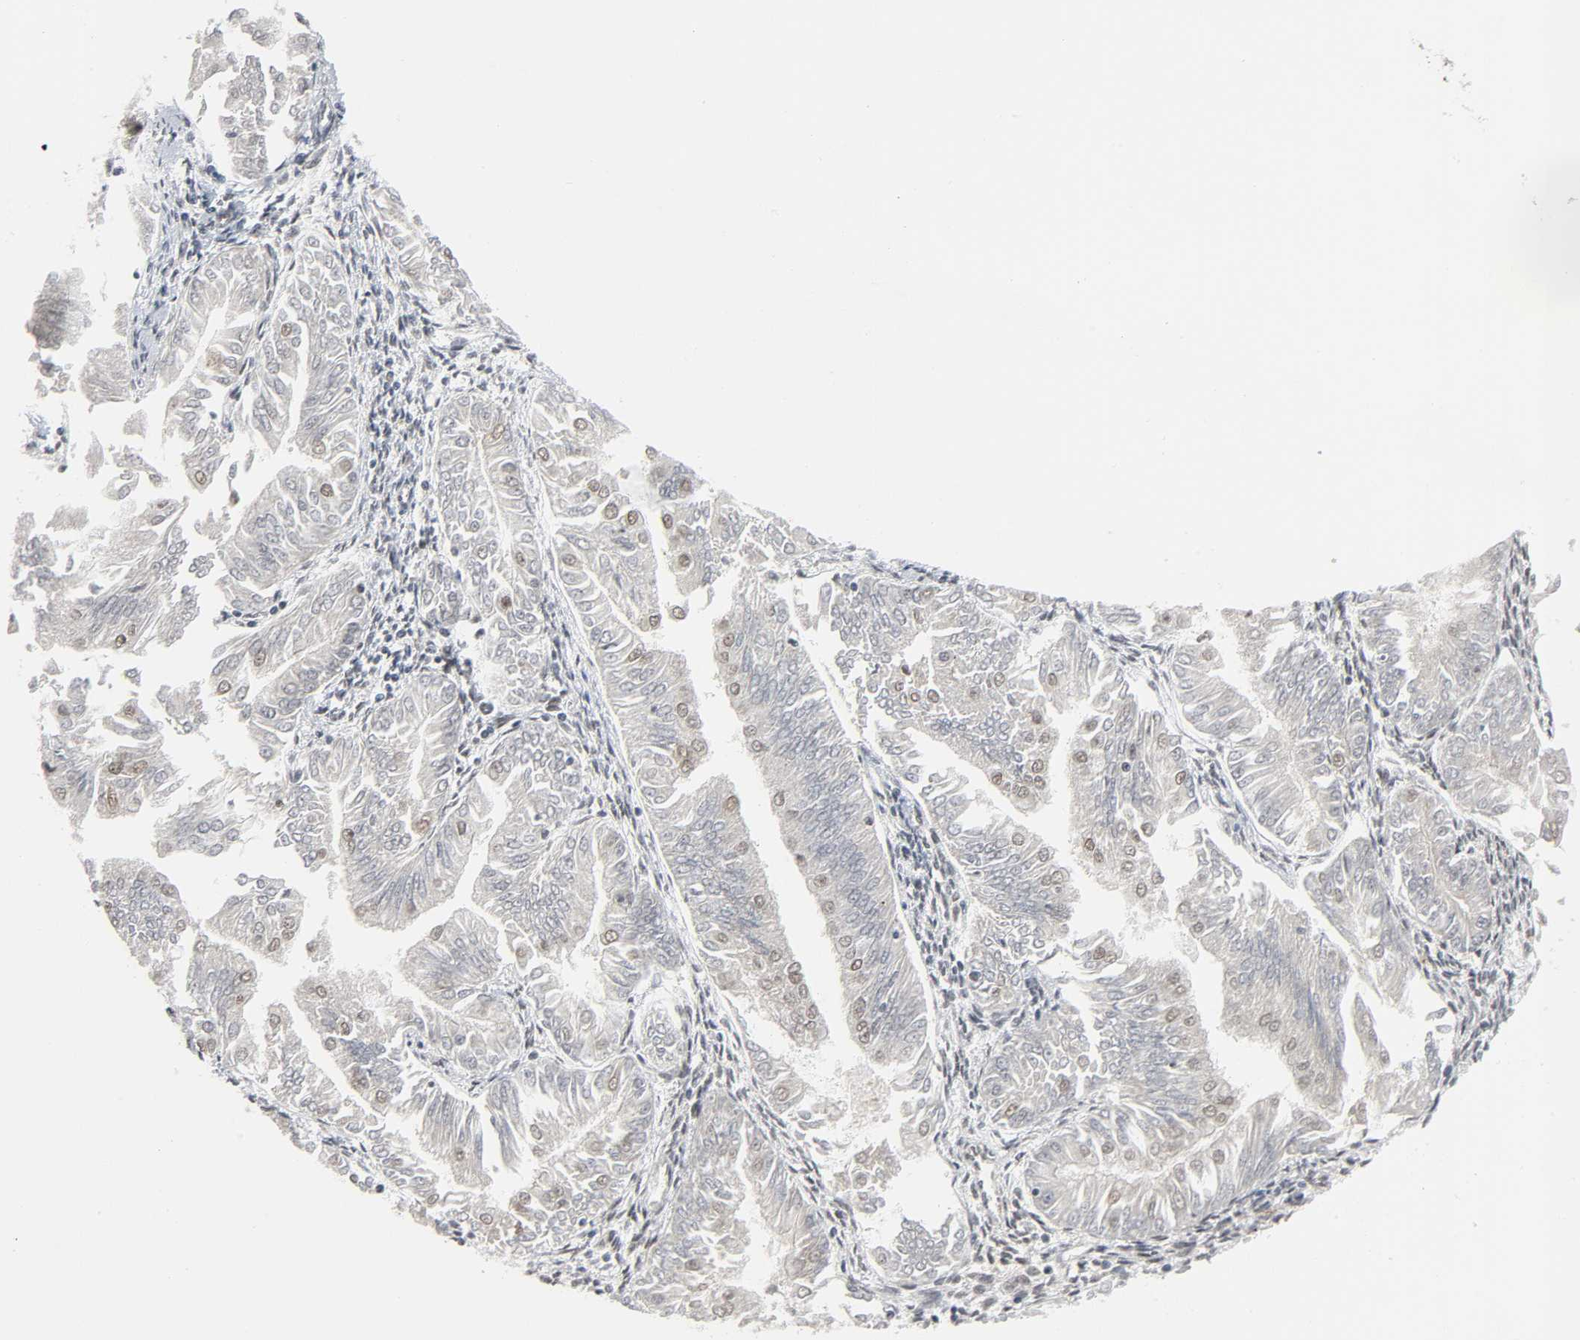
{"staining": {"intensity": "weak", "quantity": "<25%", "location": "nuclear"}, "tissue": "endometrial cancer", "cell_type": "Tumor cells", "image_type": "cancer", "snomed": [{"axis": "morphology", "description": "Adenocarcinoma, NOS"}, {"axis": "topography", "description": "Endometrium"}], "caption": "This photomicrograph is of endometrial cancer stained with immunohistochemistry (IHC) to label a protein in brown with the nuclei are counter-stained blue. There is no staining in tumor cells.", "gene": "CDK7", "patient": {"sex": "female", "age": 53}}